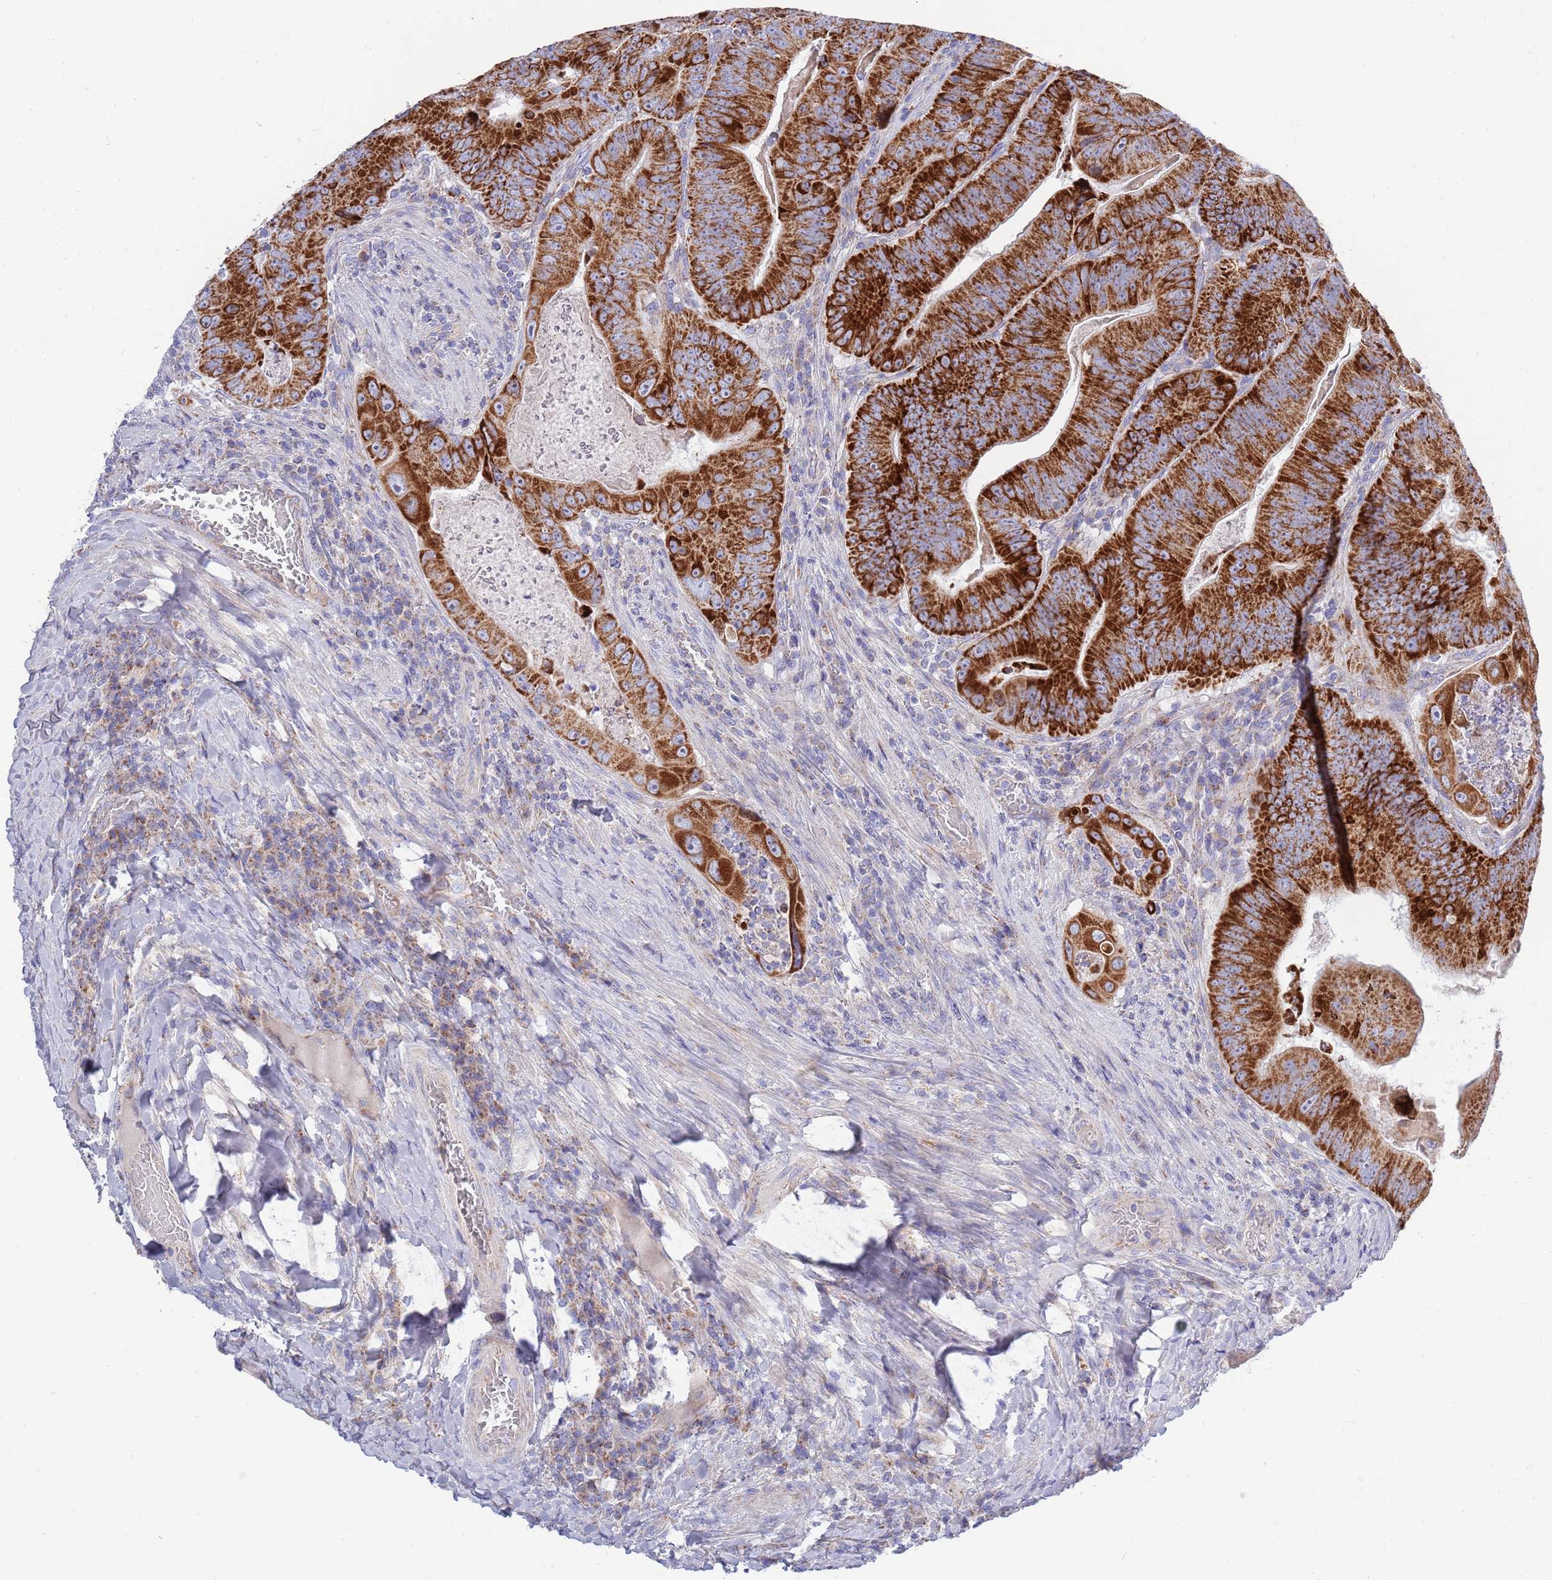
{"staining": {"intensity": "strong", "quantity": ">75%", "location": "cytoplasmic/membranous"}, "tissue": "colorectal cancer", "cell_type": "Tumor cells", "image_type": "cancer", "snomed": [{"axis": "morphology", "description": "Adenocarcinoma, NOS"}, {"axis": "topography", "description": "Colon"}], "caption": "Colorectal adenocarcinoma stained for a protein displays strong cytoplasmic/membranous positivity in tumor cells. The protein of interest is shown in brown color, while the nuclei are stained blue.", "gene": "EMC8", "patient": {"sex": "female", "age": 86}}